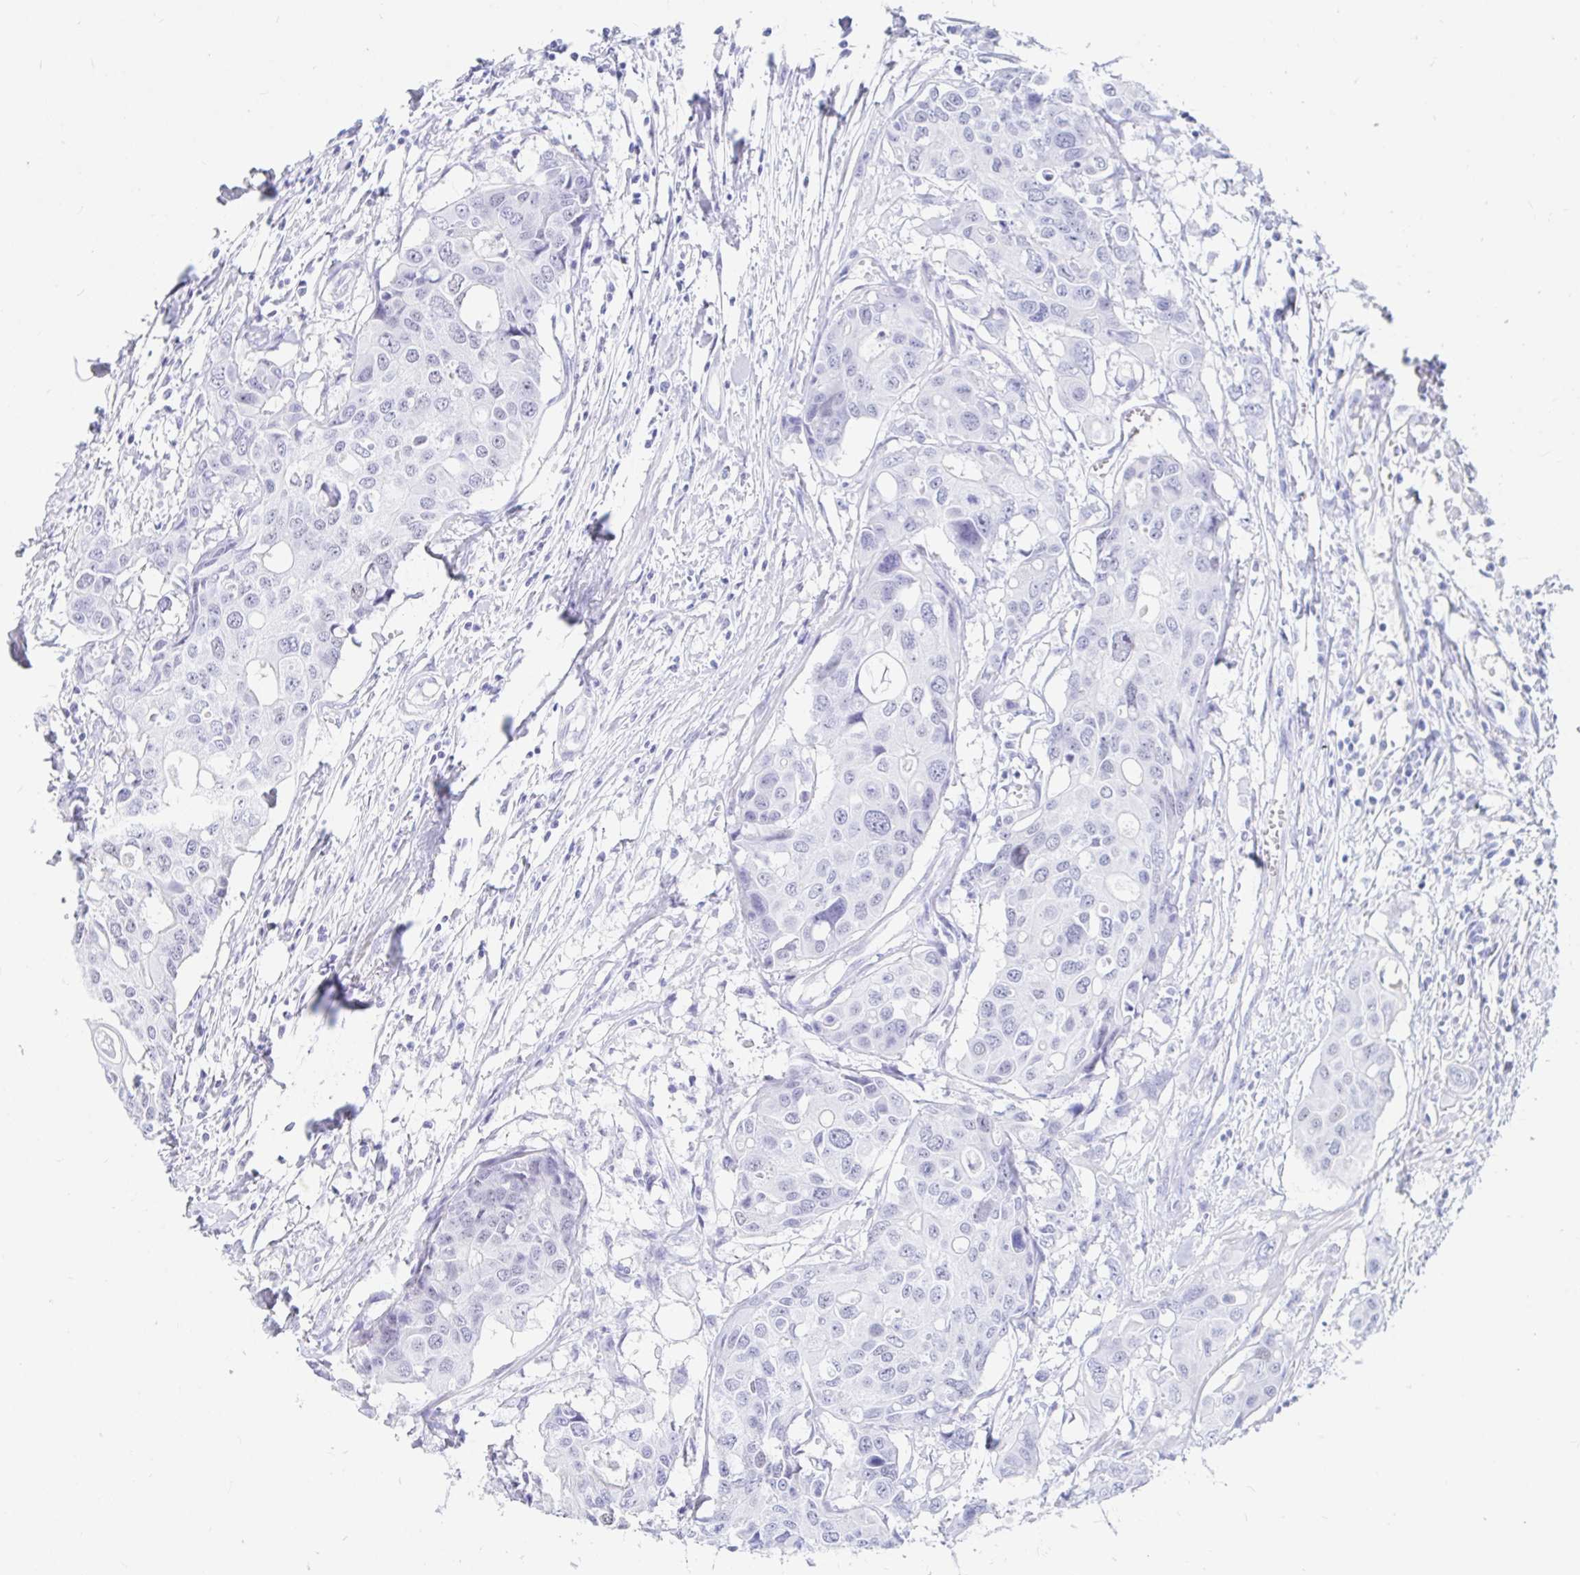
{"staining": {"intensity": "negative", "quantity": "none", "location": "none"}, "tissue": "colorectal cancer", "cell_type": "Tumor cells", "image_type": "cancer", "snomed": [{"axis": "morphology", "description": "Adenocarcinoma, NOS"}, {"axis": "topography", "description": "Colon"}], "caption": "Colorectal cancer (adenocarcinoma) stained for a protein using immunohistochemistry demonstrates no staining tumor cells.", "gene": "OR6T1", "patient": {"sex": "male", "age": 77}}